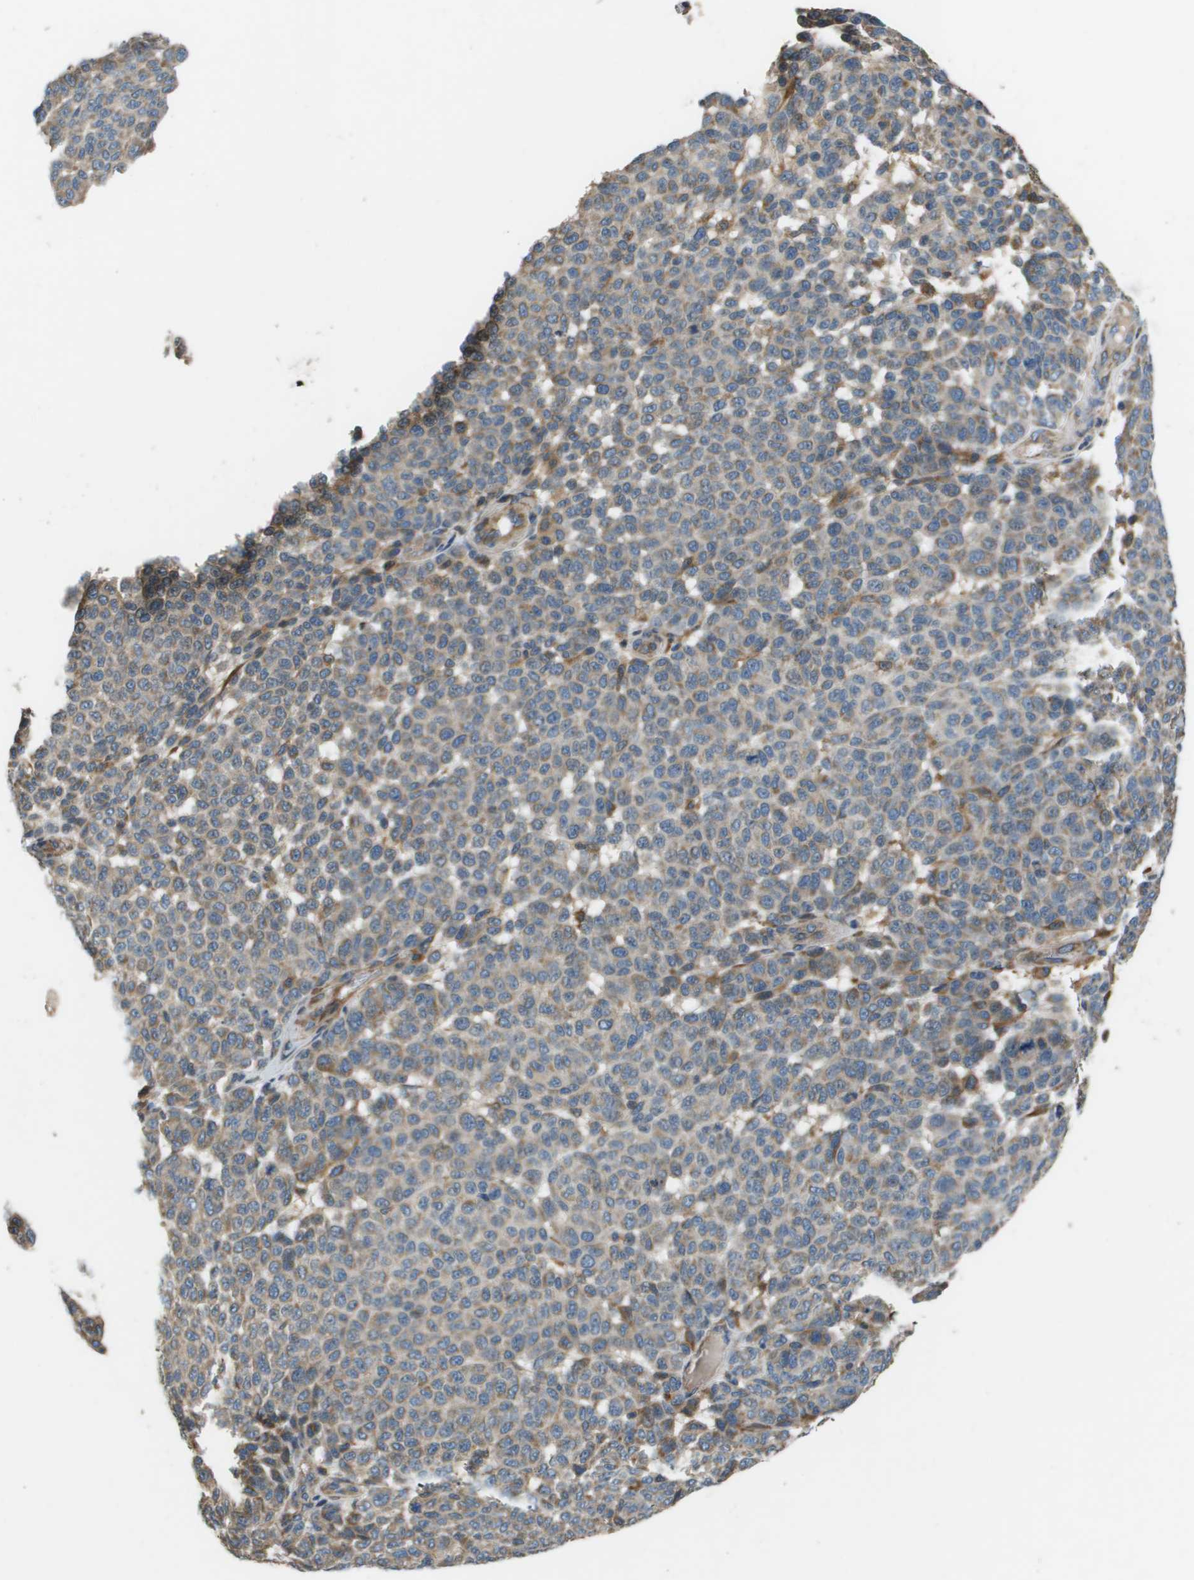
{"staining": {"intensity": "weak", "quantity": "25%-75%", "location": "cytoplasmic/membranous"}, "tissue": "melanoma", "cell_type": "Tumor cells", "image_type": "cancer", "snomed": [{"axis": "morphology", "description": "Malignant melanoma, NOS"}, {"axis": "topography", "description": "Skin"}], "caption": "Melanoma stained with immunohistochemistry (IHC) demonstrates weak cytoplasmic/membranous staining in approximately 25%-75% of tumor cells.", "gene": "SAMSN1", "patient": {"sex": "male", "age": 59}}